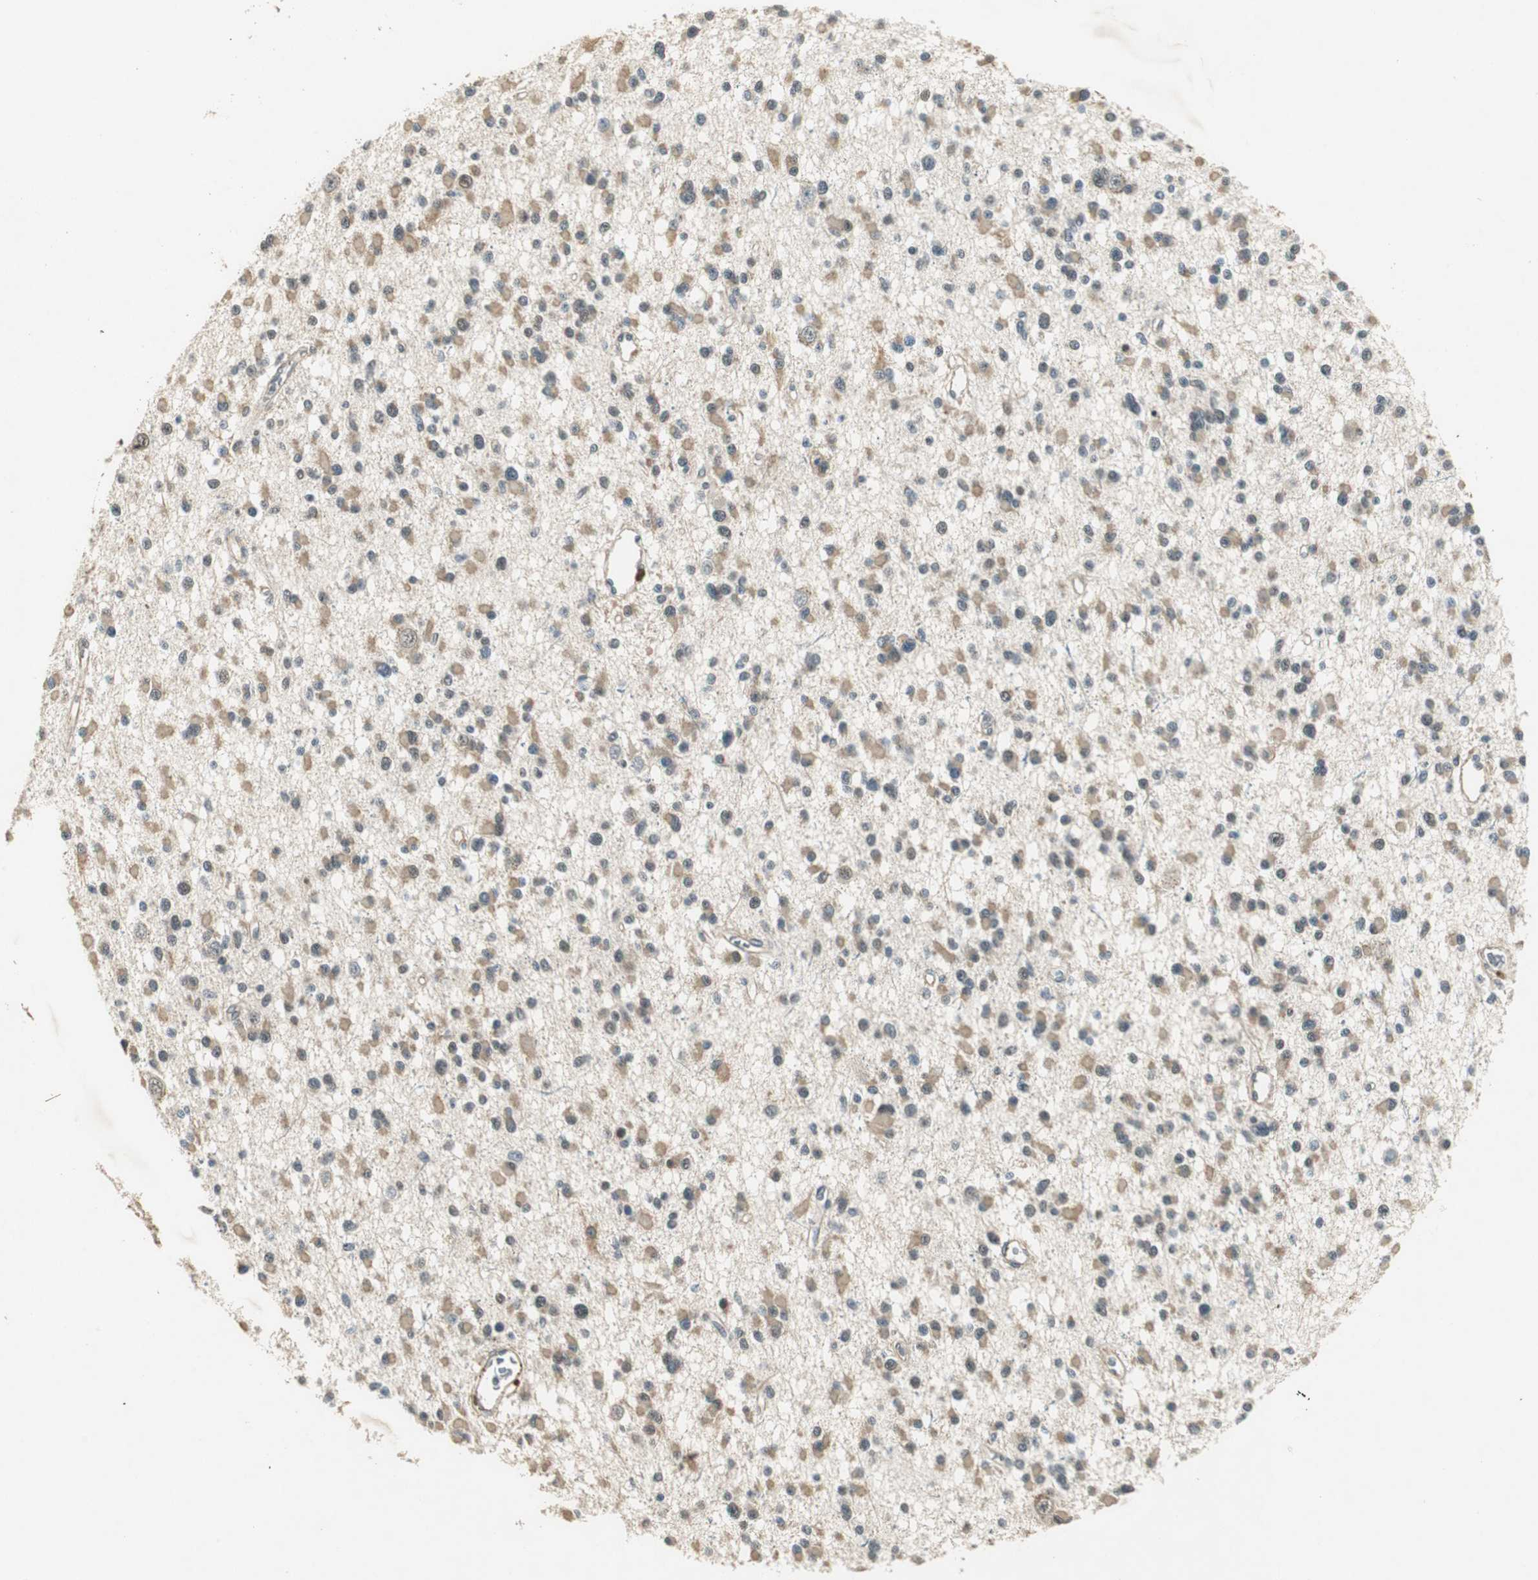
{"staining": {"intensity": "weak", "quantity": ">75%", "location": "cytoplasmic/membranous,nuclear"}, "tissue": "glioma", "cell_type": "Tumor cells", "image_type": "cancer", "snomed": [{"axis": "morphology", "description": "Glioma, malignant, Low grade"}, {"axis": "topography", "description": "Brain"}], "caption": "Protein expression analysis of human glioma reveals weak cytoplasmic/membranous and nuclear positivity in approximately >75% of tumor cells.", "gene": "PSMB4", "patient": {"sex": "female", "age": 22}}